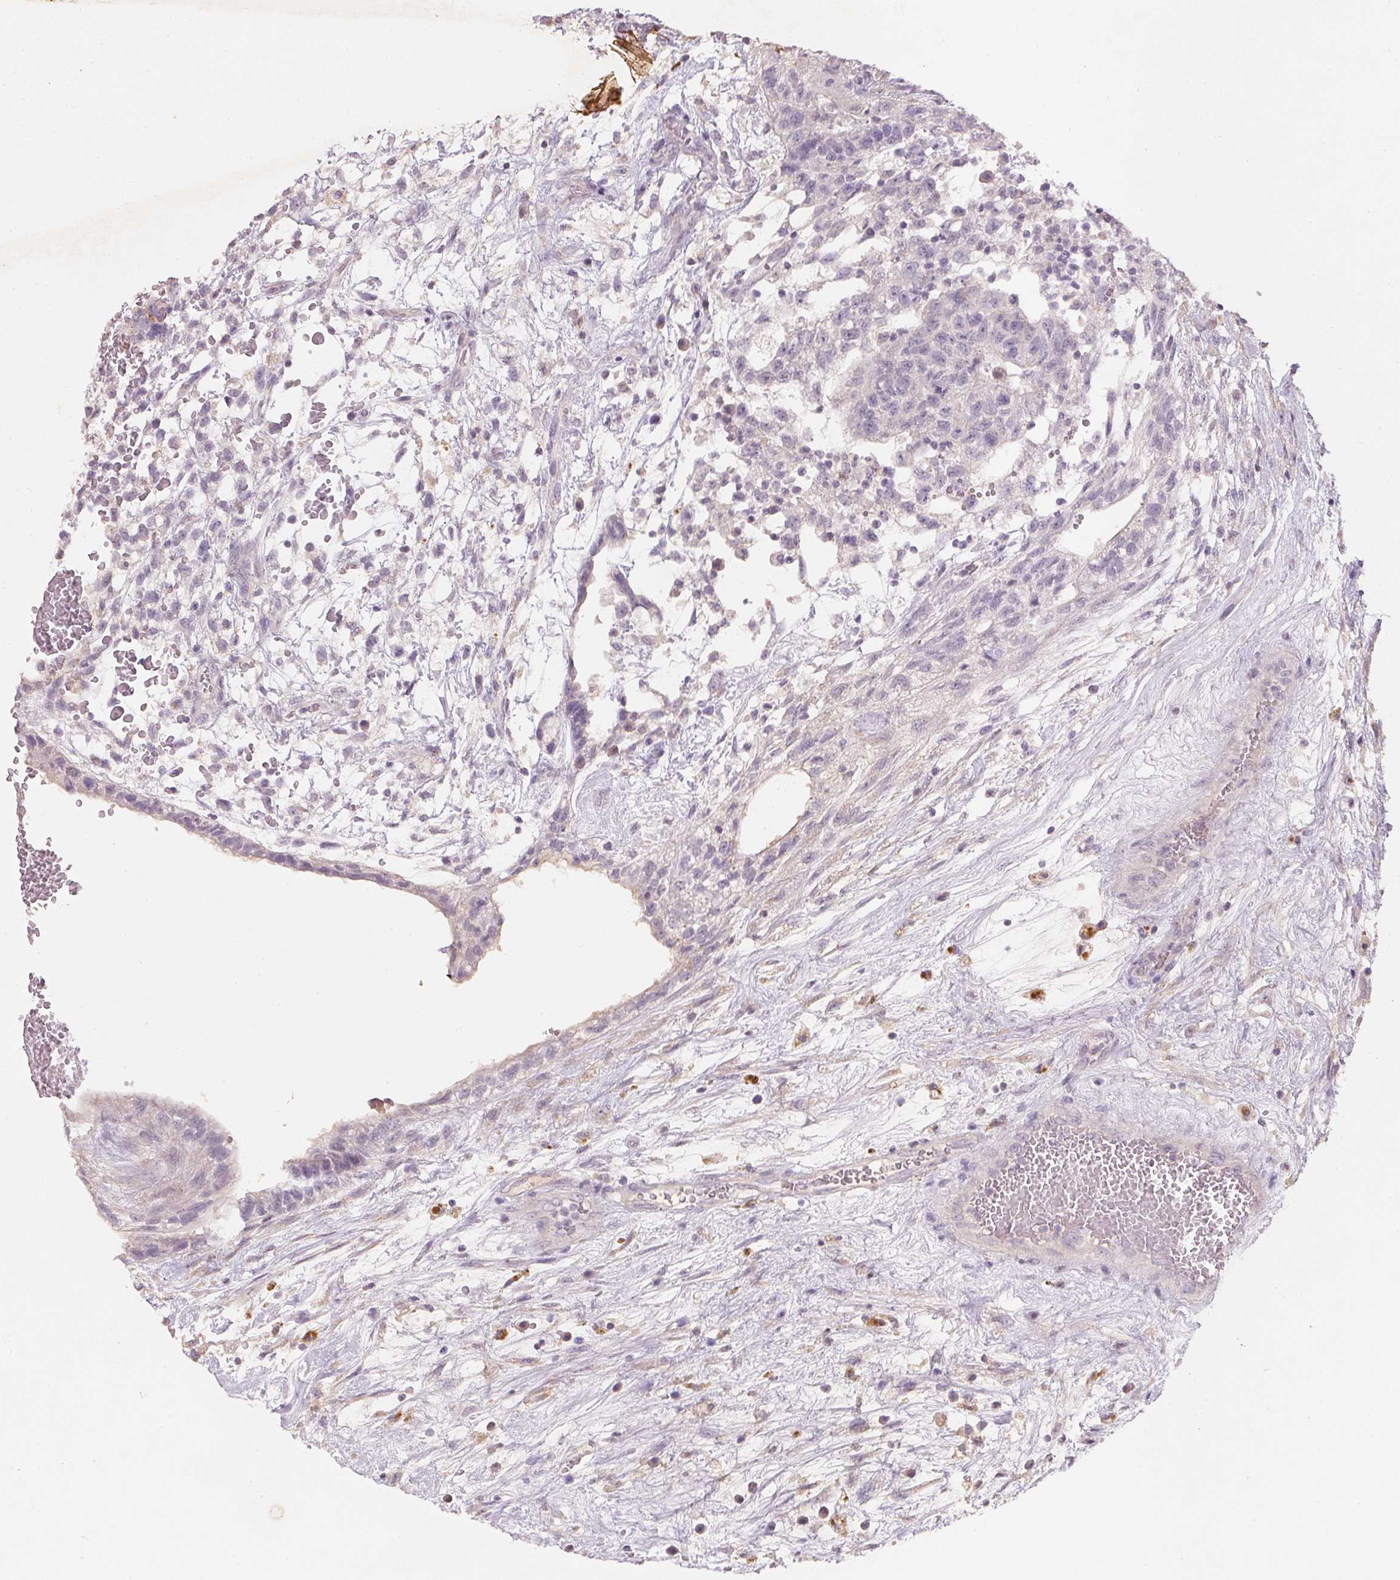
{"staining": {"intensity": "negative", "quantity": "none", "location": "none"}, "tissue": "testis cancer", "cell_type": "Tumor cells", "image_type": "cancer", "snomed": [{"axis": "morphology", "description": "Normal tissue, NOS"}, {"axis": "morphology", "description": "Carcinoma, Embryonal, NOS"}, {"axis": "topography", "description": "Testis"}], "caption": "Embryonal carcinoma (testis) stained for a protein using immunohistochemistry (IHC) displays no staining tumor cells.", "gene": "CXCL5", "patient": {"sex": "male", "age": 32}}